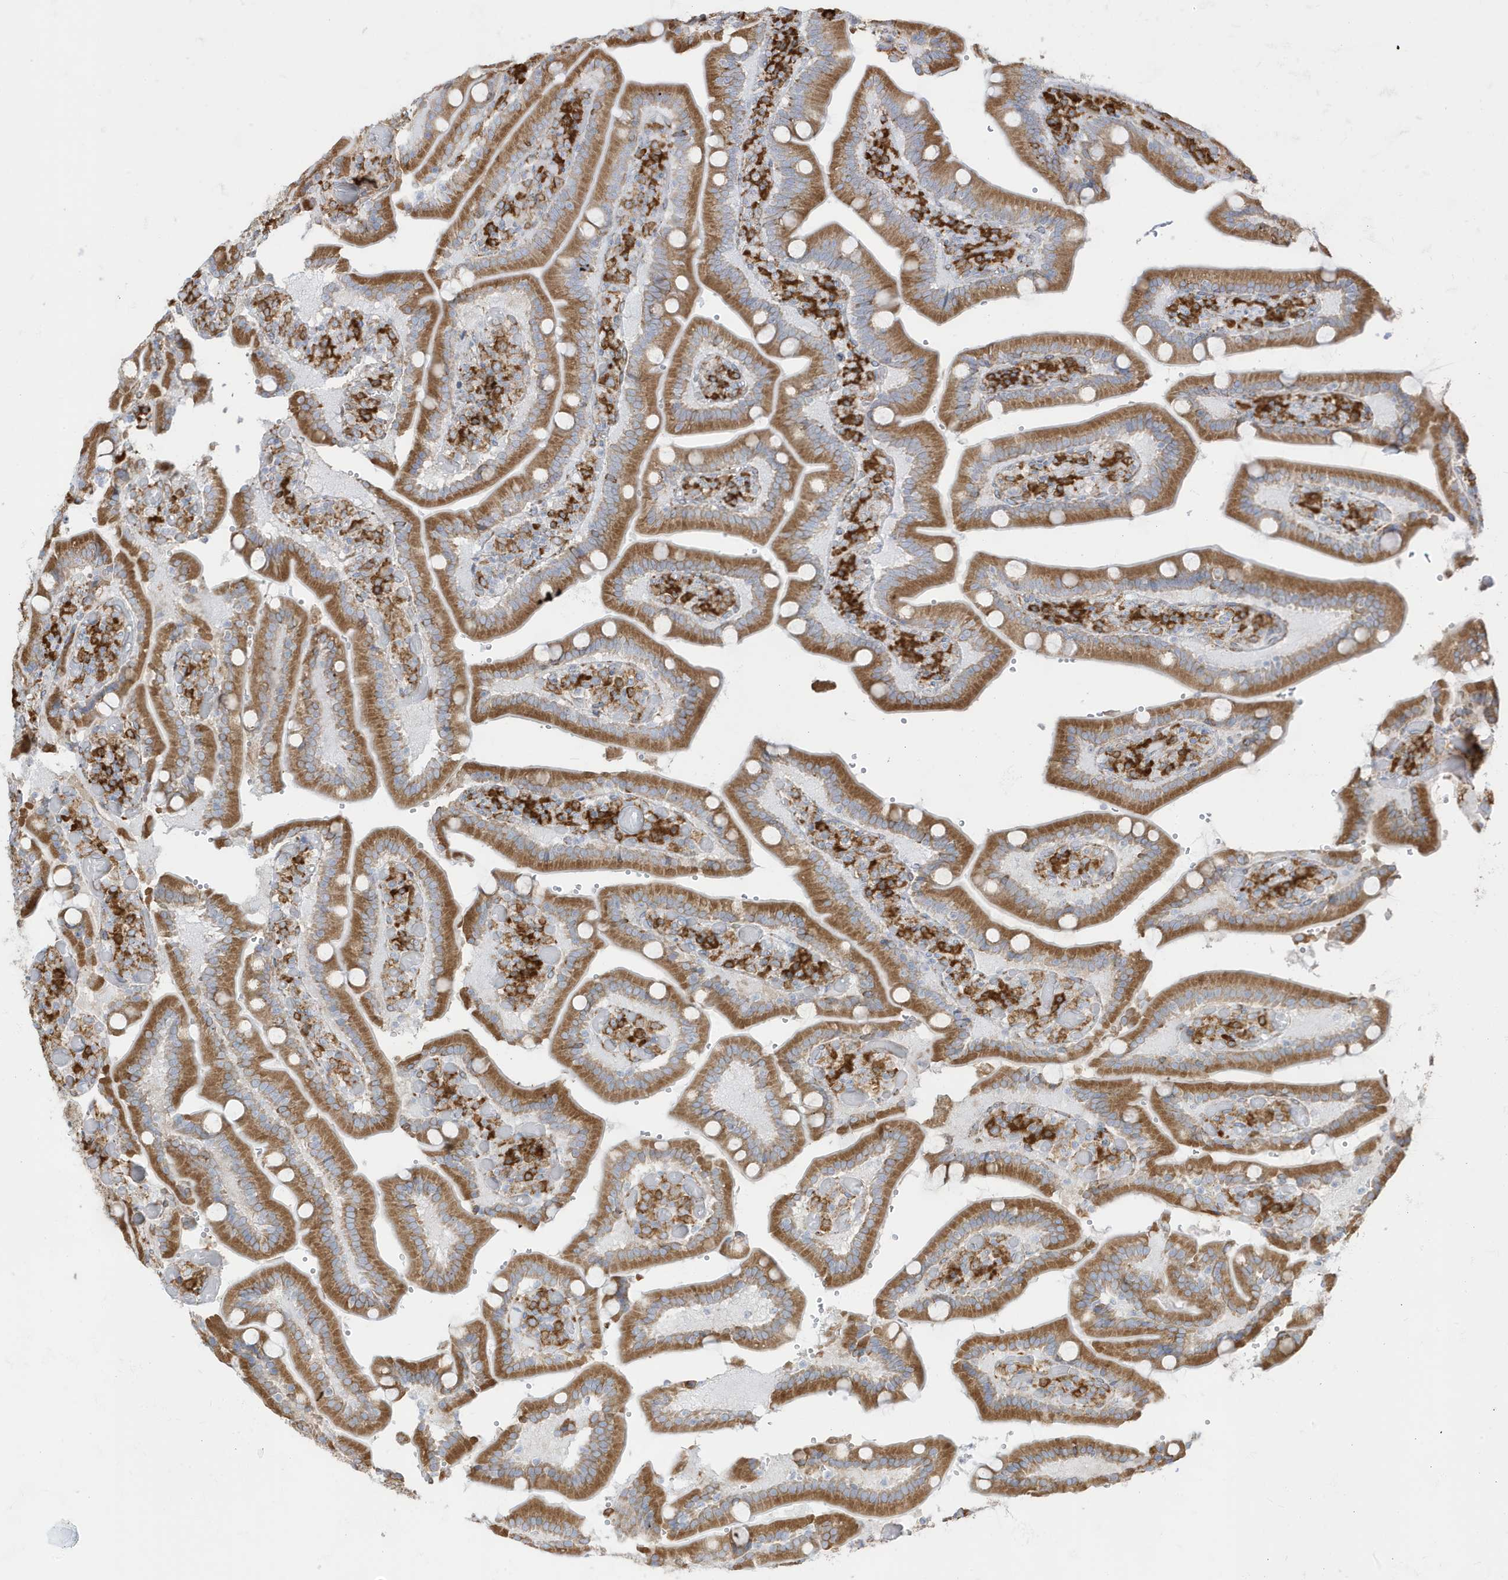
{"staining": {"intensity": "strong", "quantity": ">75%", "location": "cytoplasmic/membranous"}, "tissue": "duodenum", "cell_type": "Glandular cells", "image_type": "normal", "snomed": [{"axis": "morphology", "description": "Normal tissue, NOS"}, {"axis": "topography", "description": "Duodenum"}], "caption": "Unremarkable duodenum reveals strong cytoplasmic/membranous positivity in approximately >75% of glandular cells (DAB = brown stain, brightfield microscopy at high magnification)..", "gene": "PDIA6", "patient": {"sex": "female", "age": 62}}